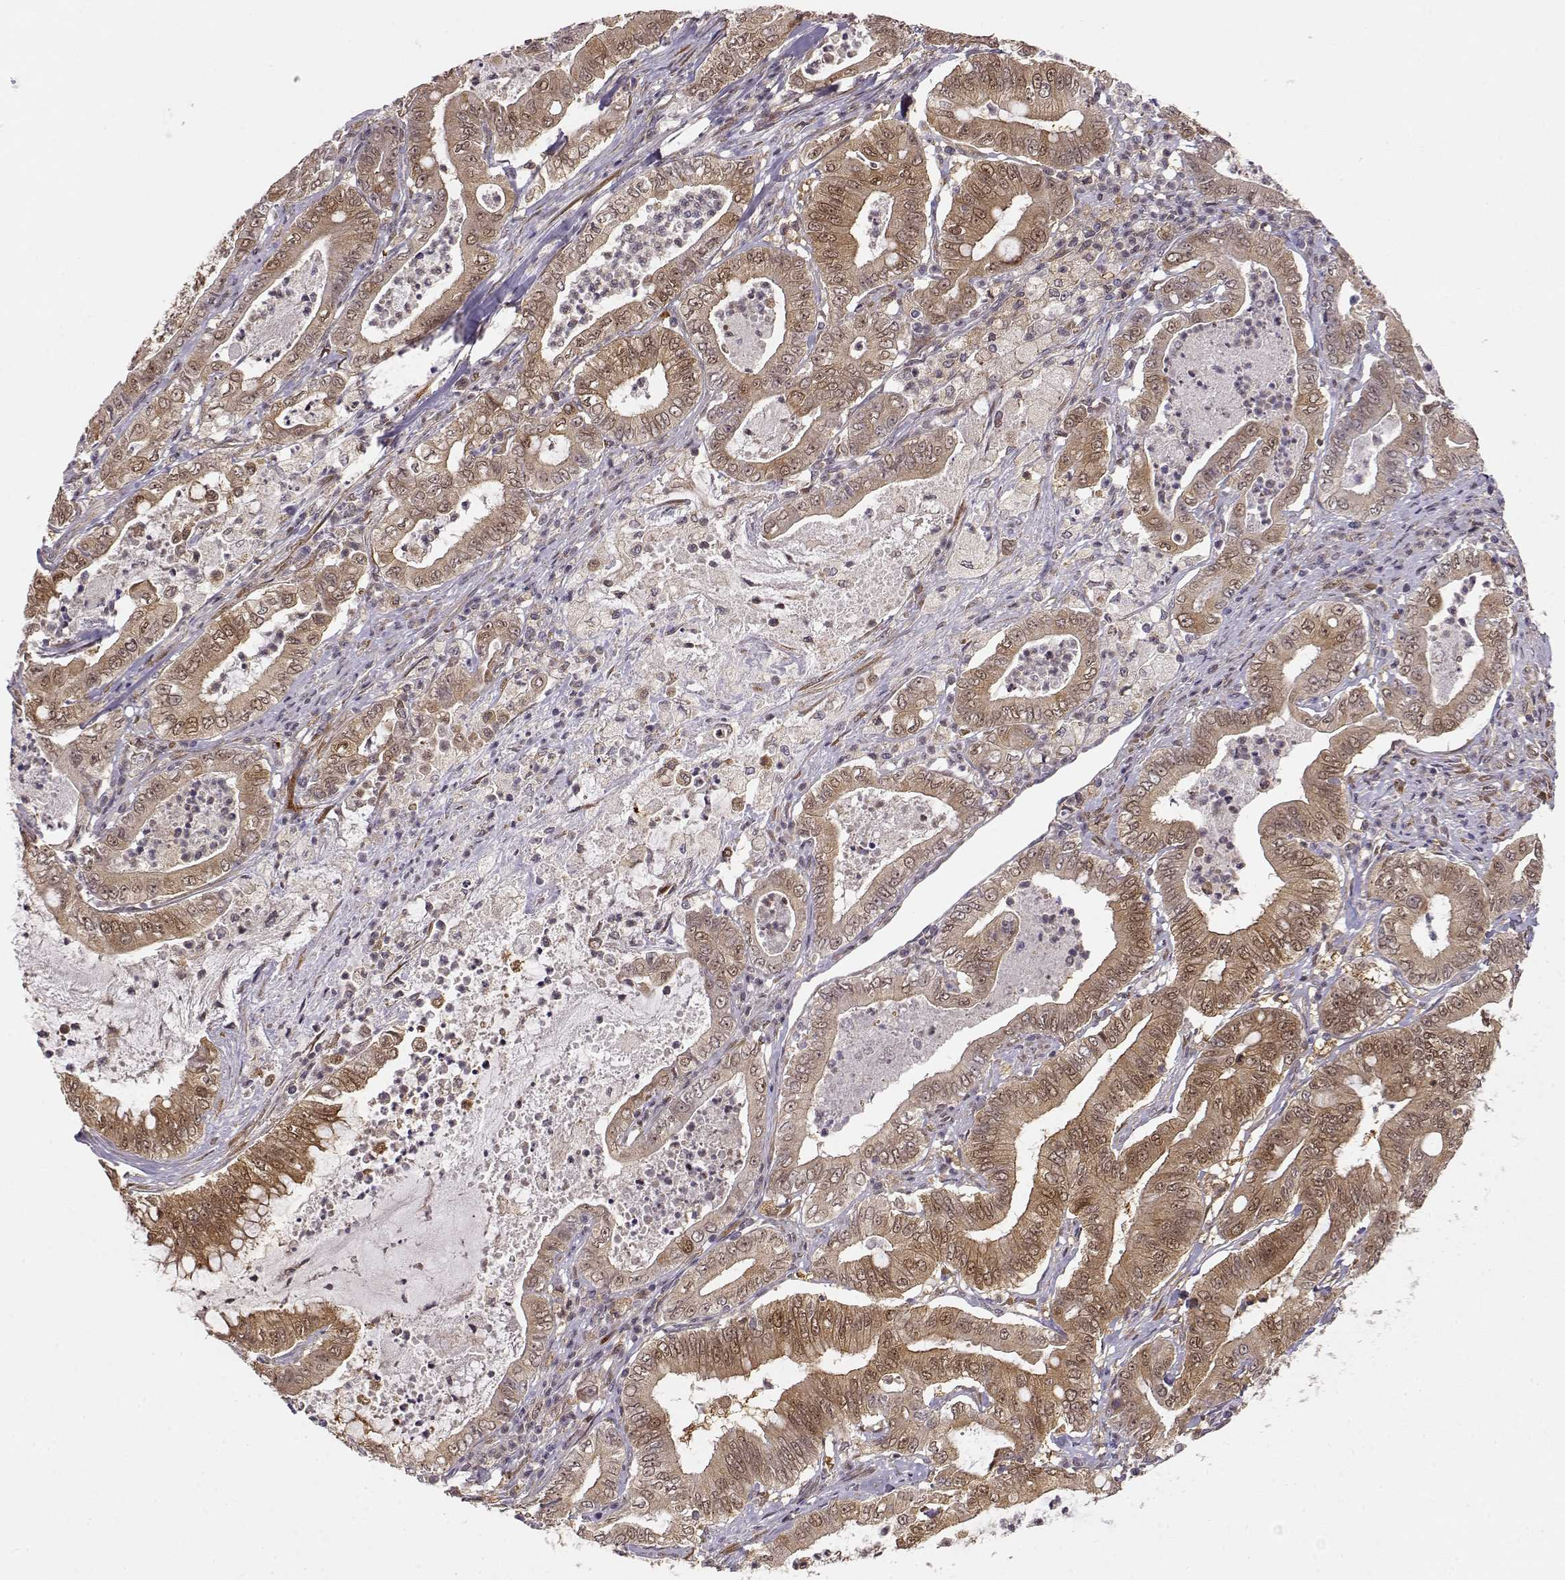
{"staining": {"intensity": "weak", "quantity": ">75%", "location": "cytoplasmic/membranous,nuclear"}, "tissue": "pancreatic cancer", "cell_type": "Tumor cells", "image_type": "cancer", "snomed": [{"axis": "morphology", "description": "Adenocarcinoma, NOS"}, {"axis": "topography", "description": "Pancreas"}], "caption": "Tumor cells demonstrate low levels of weak cytoplasmic/membranous and nuclear positivity in about >75% of cells in human pancreatic adenocarcinoma.", "gene": "ERGIC2", "patient": {"sex": "male", "age": 71}}